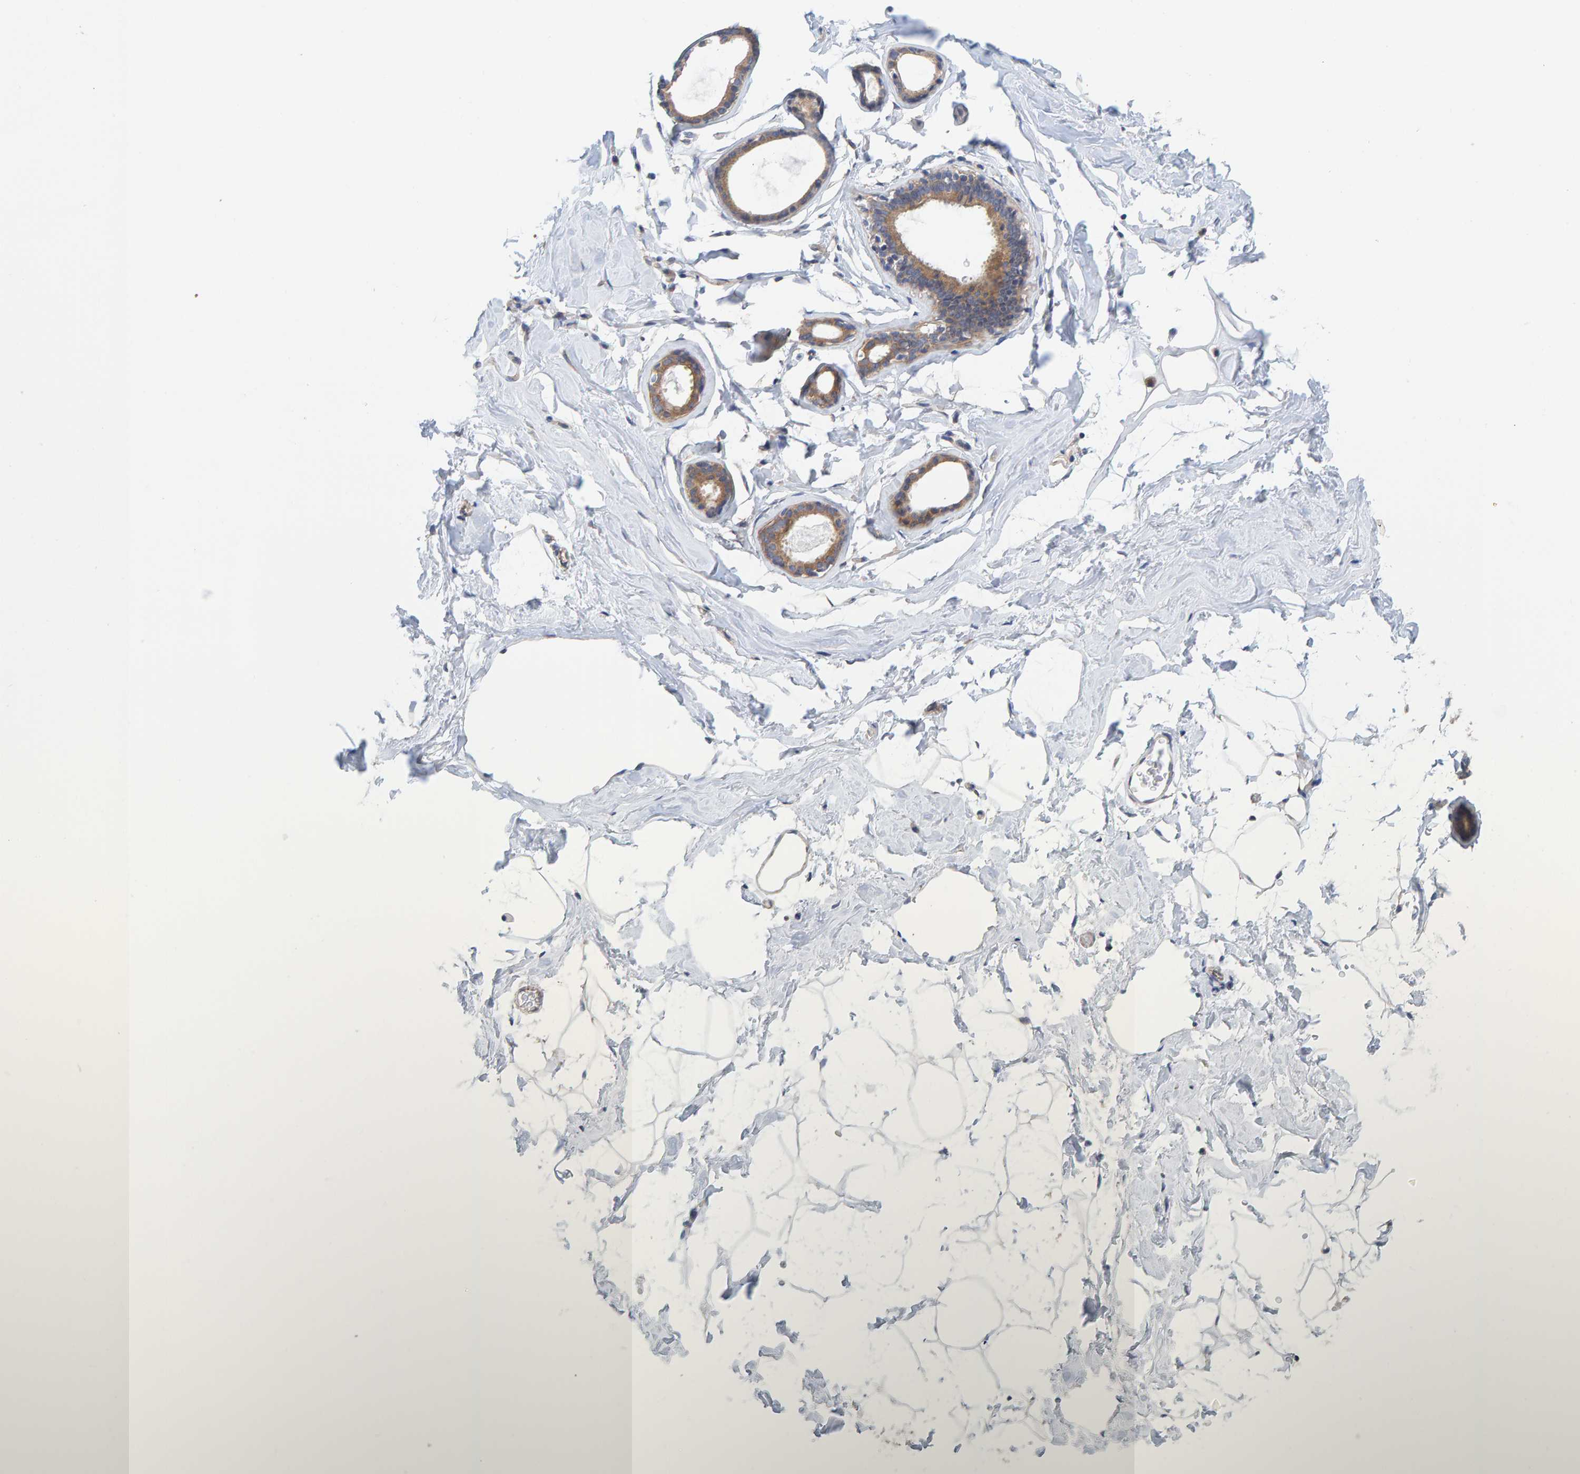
{"staining": {"intensity": "moderate", "quantity": "25%-75%", "location": "cytoplasmic/membranous"}, "tissue": "adipose tissue", "cell_type": "Adipocytes", "image_type": "normal", "snomed": [{"axis": "morphology", "description": "Normal tissue, NOS"}, {"axis": "morphology", "description": "Fibrosis, NOS"}, {"axis": "topography", "description": "Breast"}, {"axis": "topography", "description": "Adipose tissue"}], "caption": "Immunohistochemical staining of unremarkable human adipose tissue demonstrates 25%-75% levels of moderate cytoplasmic/membranous protein staining in approximately 25%-75% of adipocytes. (brown staining indicates protein expression, while blue staining denotes nuclei).", "gene": "UBAP1", "patient": {"sex": "female", "age": 39}}